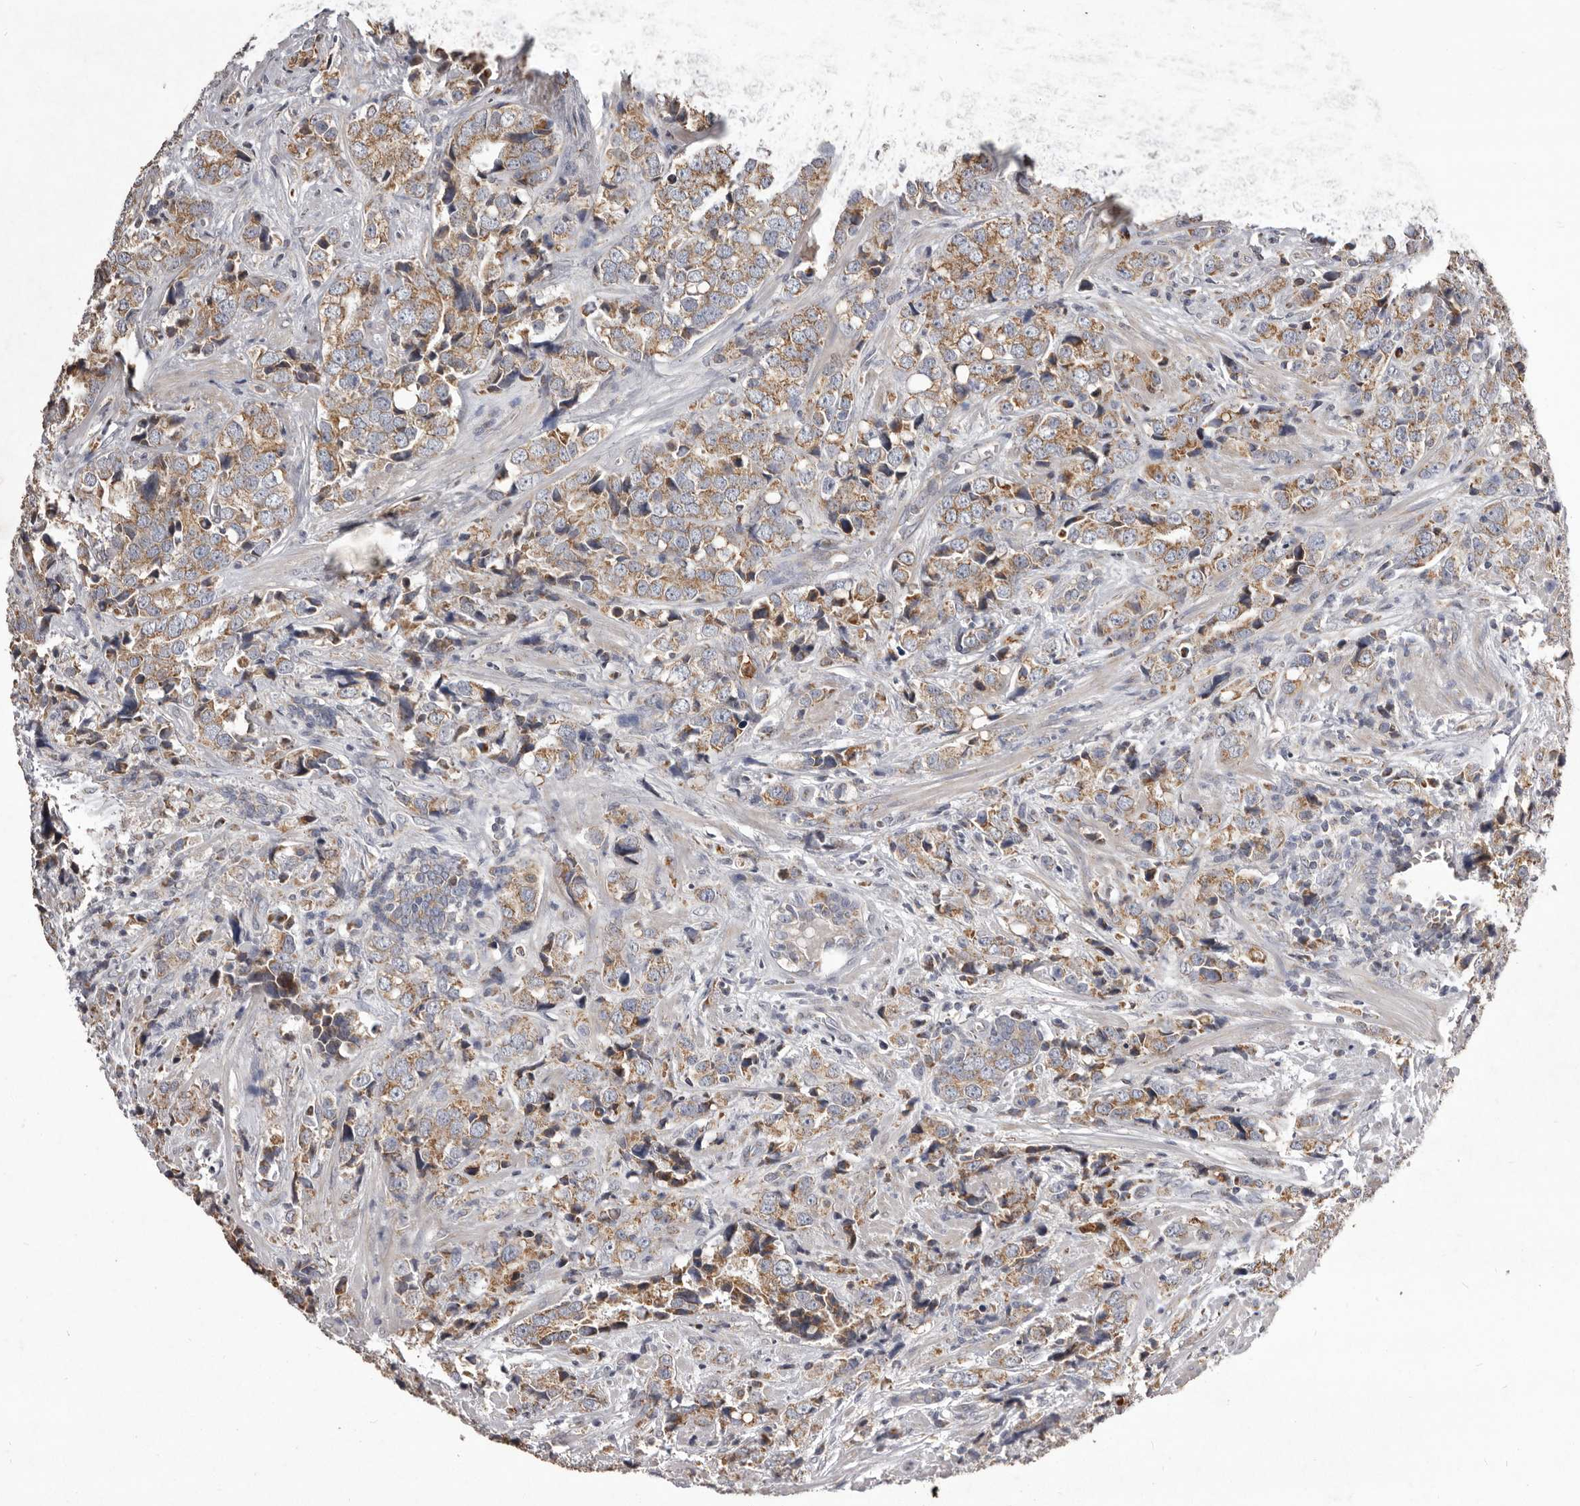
{"staining": {"intensity": "moderate", "quantity": ">75%", "location": "cytoplasmic/membranous"}, "tissue": "prostate cancer", "cell_type": "Tumor cells", "image_type": "cancer", "snomed": [{"axis": "morphology", "description": "Adenocarcinoma, High grade"}, {"axis": "topography", "description": "Prostate"}], "caption": "A micrograph of human prostate high-grade adenocarcinoma stained for a protein displays moderate cytoplasmic/membranous brown staining in tumor cells. (brown staining indicates protein expression, while blue staining denotes nuclei).", "gene": "CXCL14", "patient": {"sex": "male", "age": 71}}